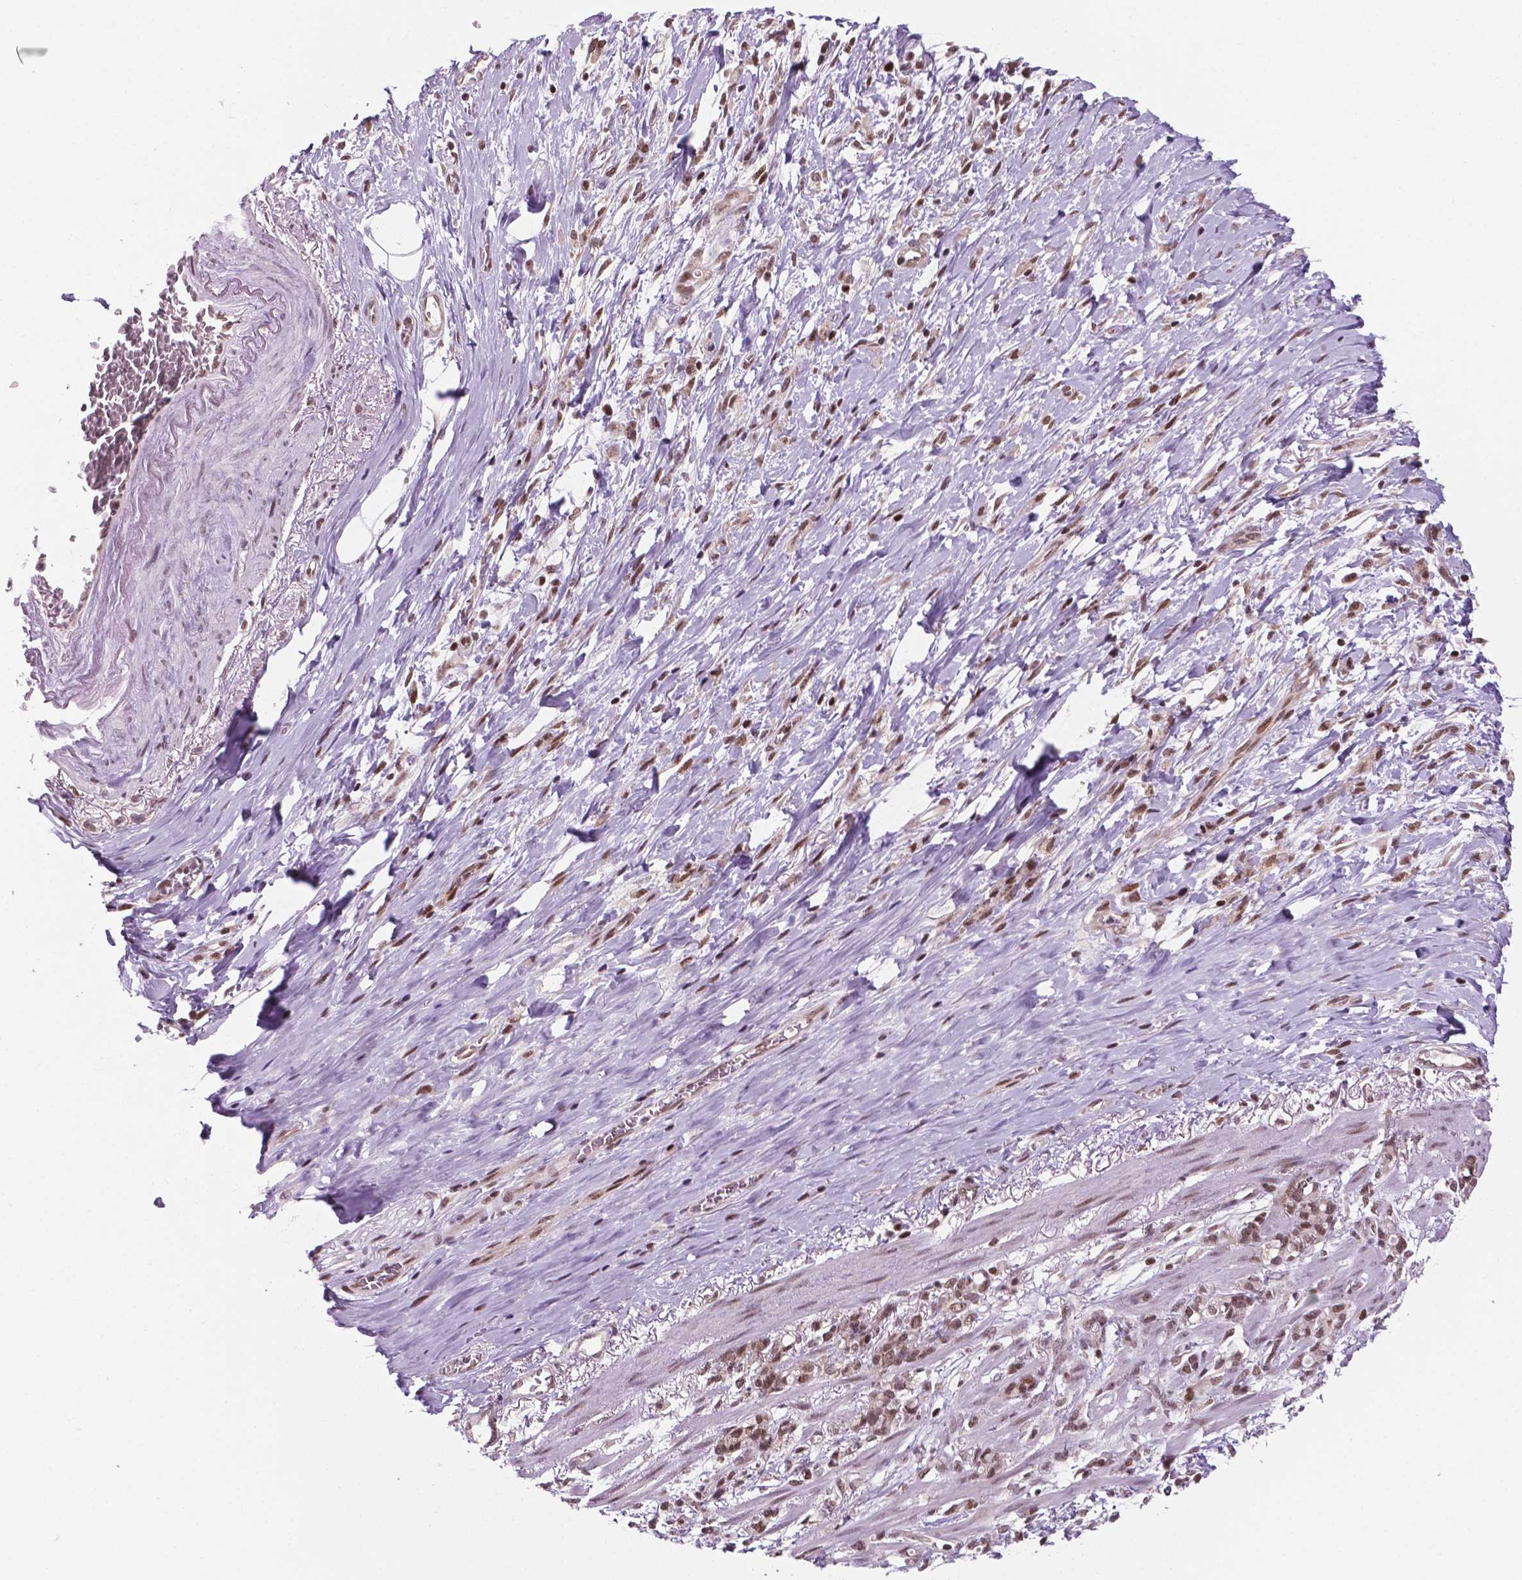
{"staining": {"intensity": "moderate", "quantity": ">75%", "location": "nuclear"}, "tissue": "stomach cancer", "cell_type": "Tumor cells", "image_type": "cancer", "snomed": [{"axis": "morphology", "description": "Adenocarcinoma, NOS"}, {"axis": "topography", "description": "Stomach"}], "caption": "Human stomach adenocarcinoma stained for a protein (brown) exhibits moderate nuclear positive positivity in about >75% of tumor cells.", "gene": "PER2", "patient": {"sex": "female", "age": 84}}